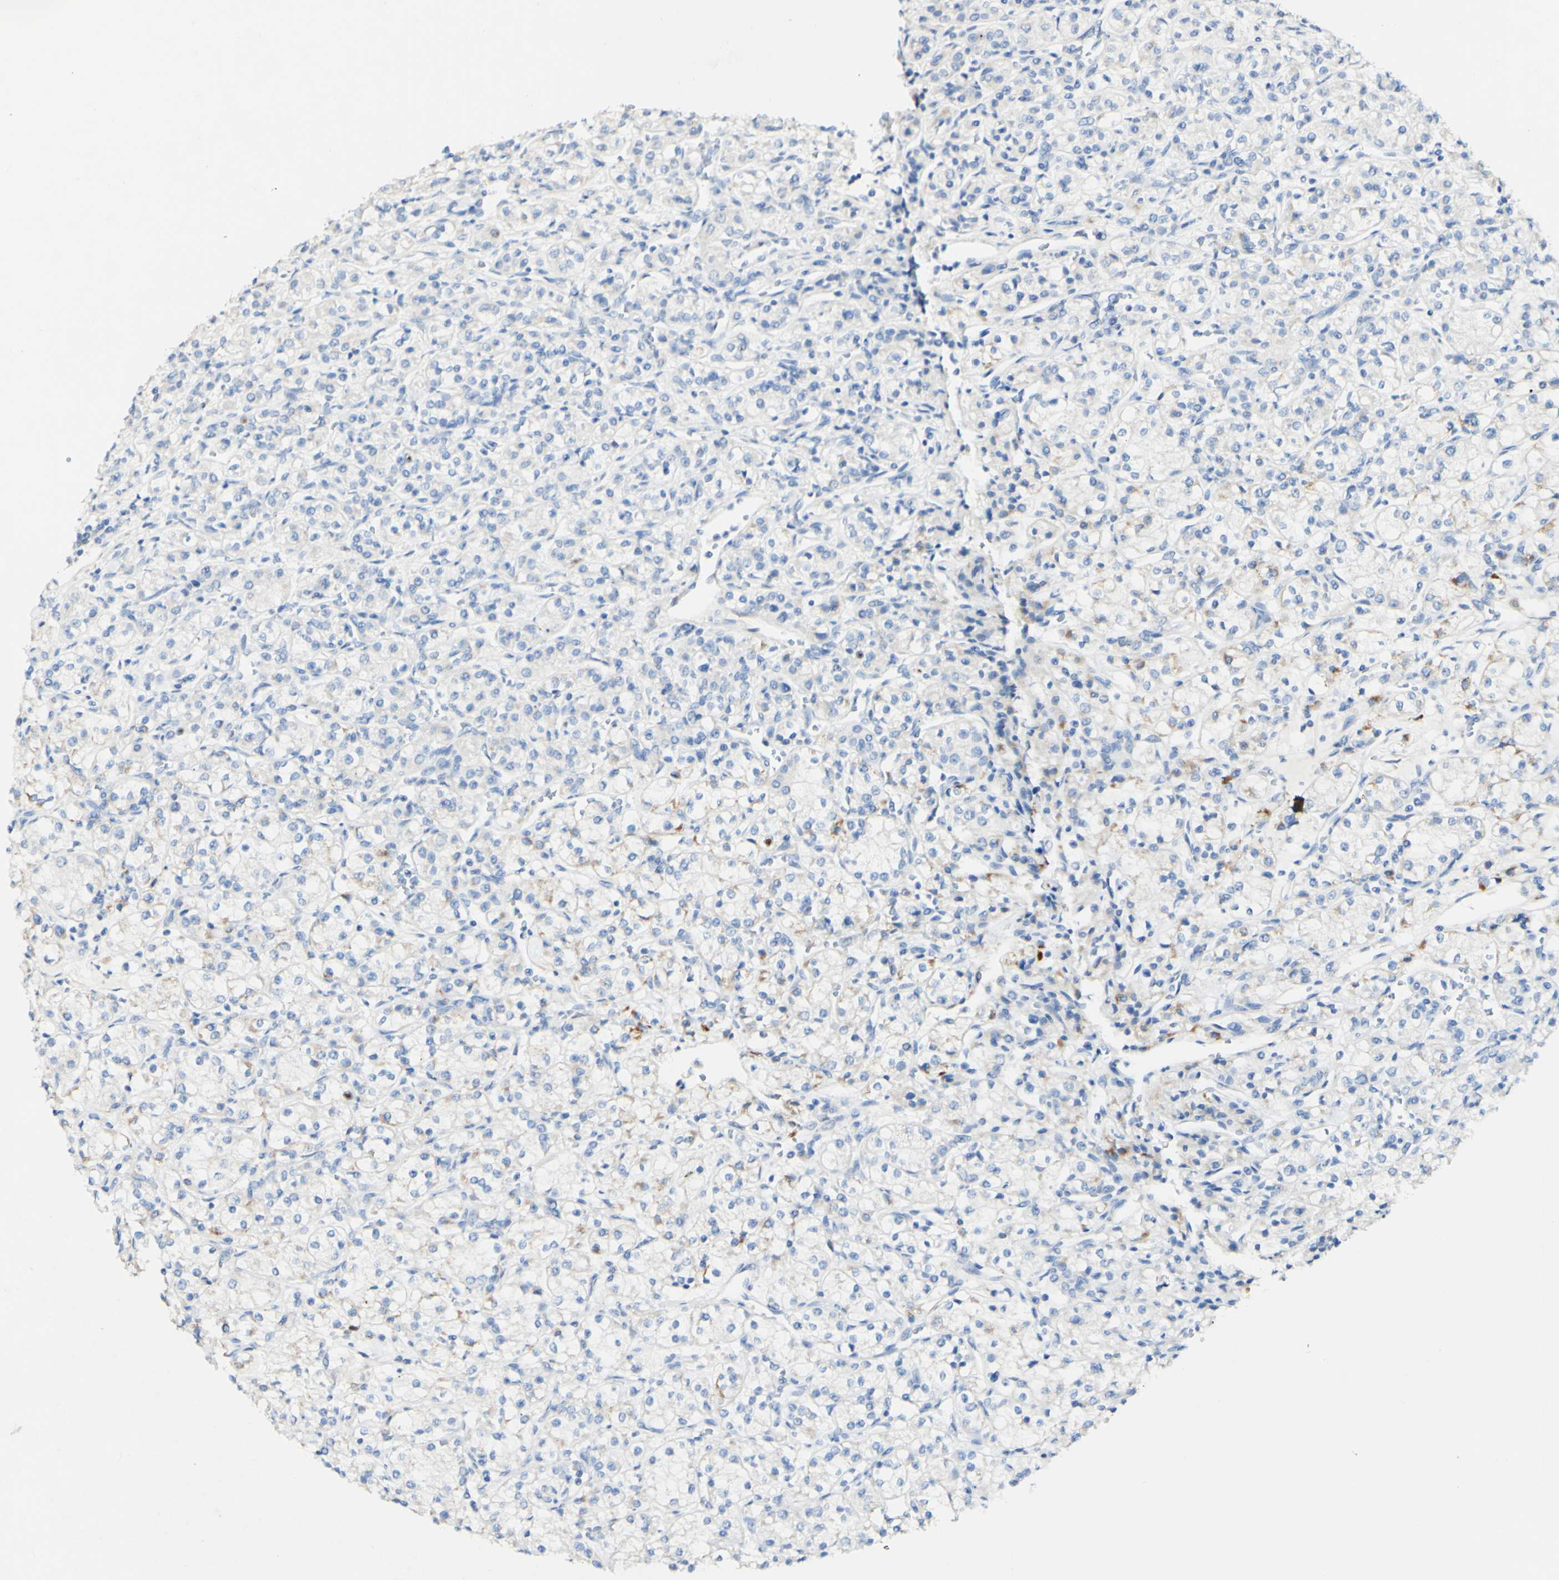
{"staining": {"intensity": "negative", "quantity": "none", "location": "none"}, "tissue": "renal cancer", "cell_type": "Tumor cells", "image_type": "cancer", "snomed": [{"axis": "morphology", "description": "Adenocarcinoma, NOS"}, {"axis": "topography", "description": "Kidney"}], "caption": "DAB immunohistochemical staining of human adenocarcinoma (renal) reveals no significant positivity in tumor cells.", "gene": "FGF4", "patient": {"sex": "male", "age": 77}}